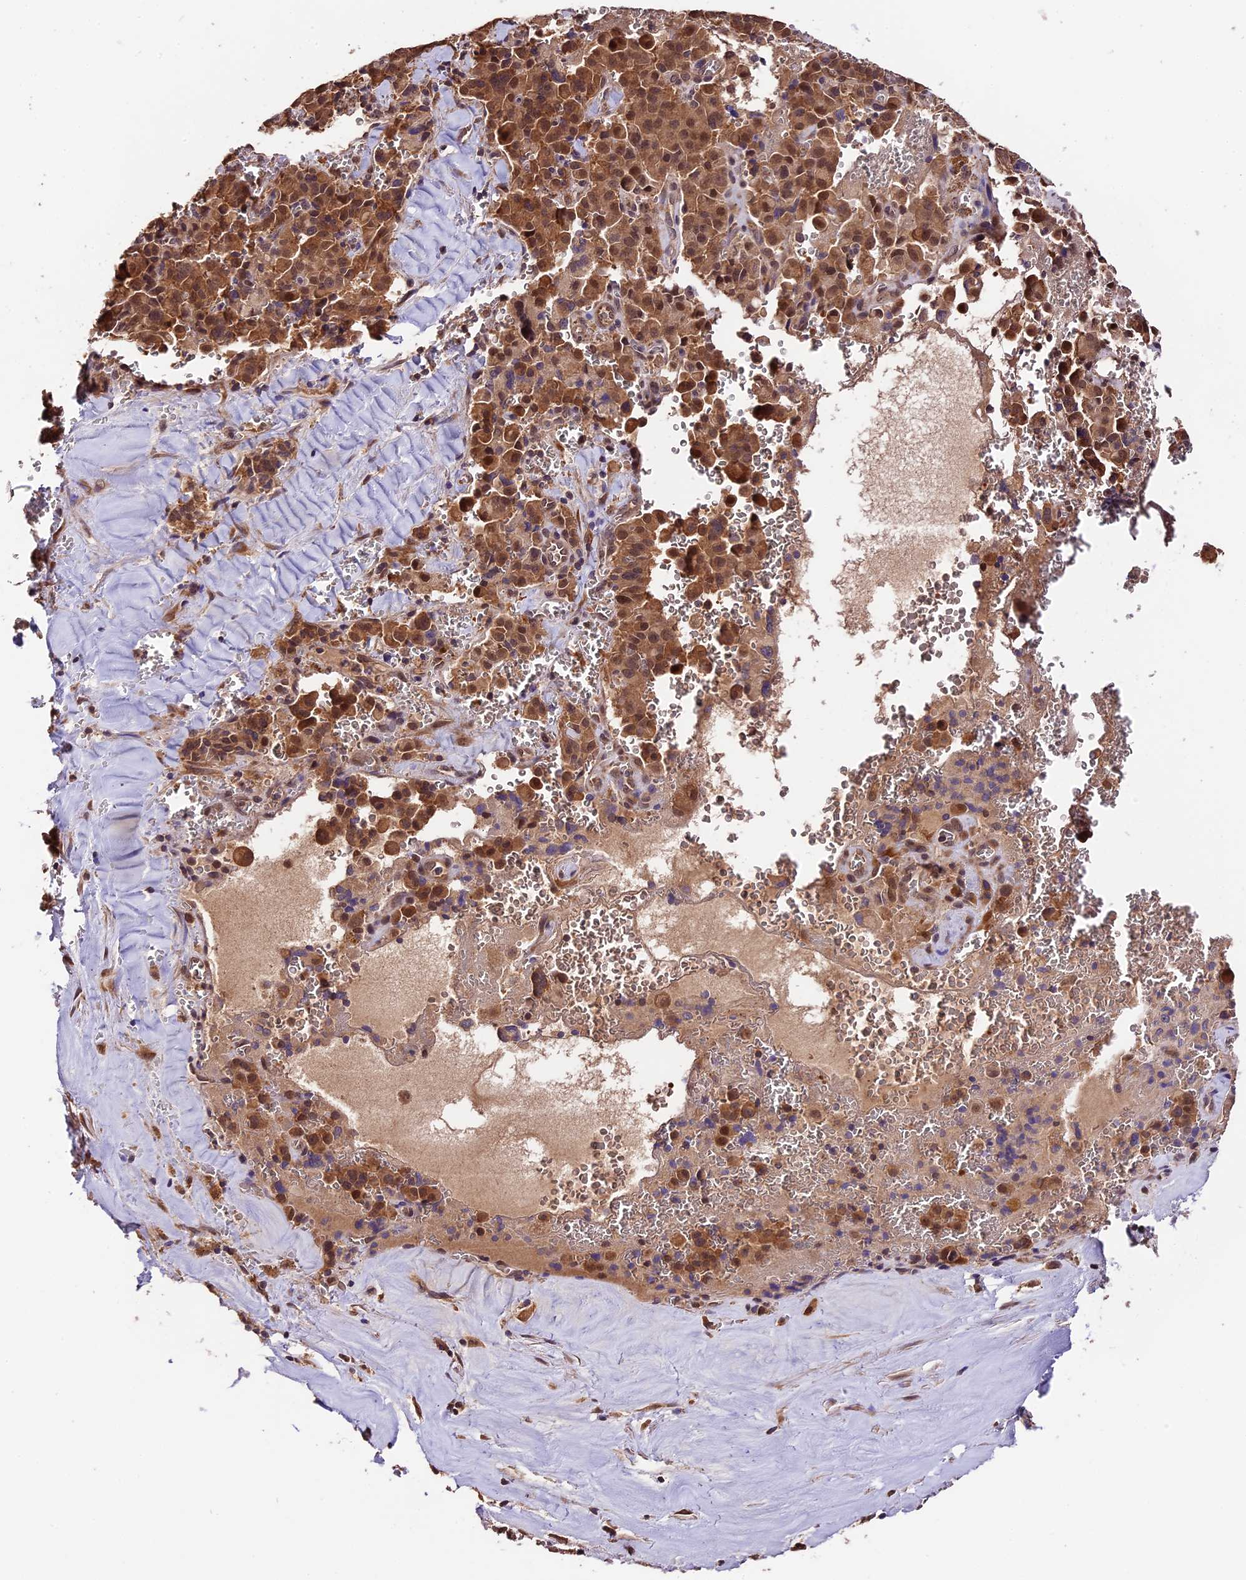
{"staining": {"intensity": "moderate", "quantity": ">75%", "location": "cytoplasmic/membranous,nuclear"}, "tissue": "pancreatic cancer", "cell_type": "Tumor cells", "image_type": "cancer", "snomed": [{"axis": "morphology", "description": "Adenocarcinoma, NOS"}, {"axis": "topography", "description": "Pancreas"}], "caption": "High-magnification brightfield microscopy of adenocarcinoma (pancreatic) stained with DAB (brown) and counterstained with hematoxylin (blue). tumor cells exhibit moderate cytoplasmic/membranous and nuclear staining is appreciated in approximately>75% of cells. (DAB (3,3'-diaminobenzidine) IHC, brown staining for protein, blue staining for nuclei).", "gene": "TRMT1", "patient": {"sex": "male", "age": 65}}